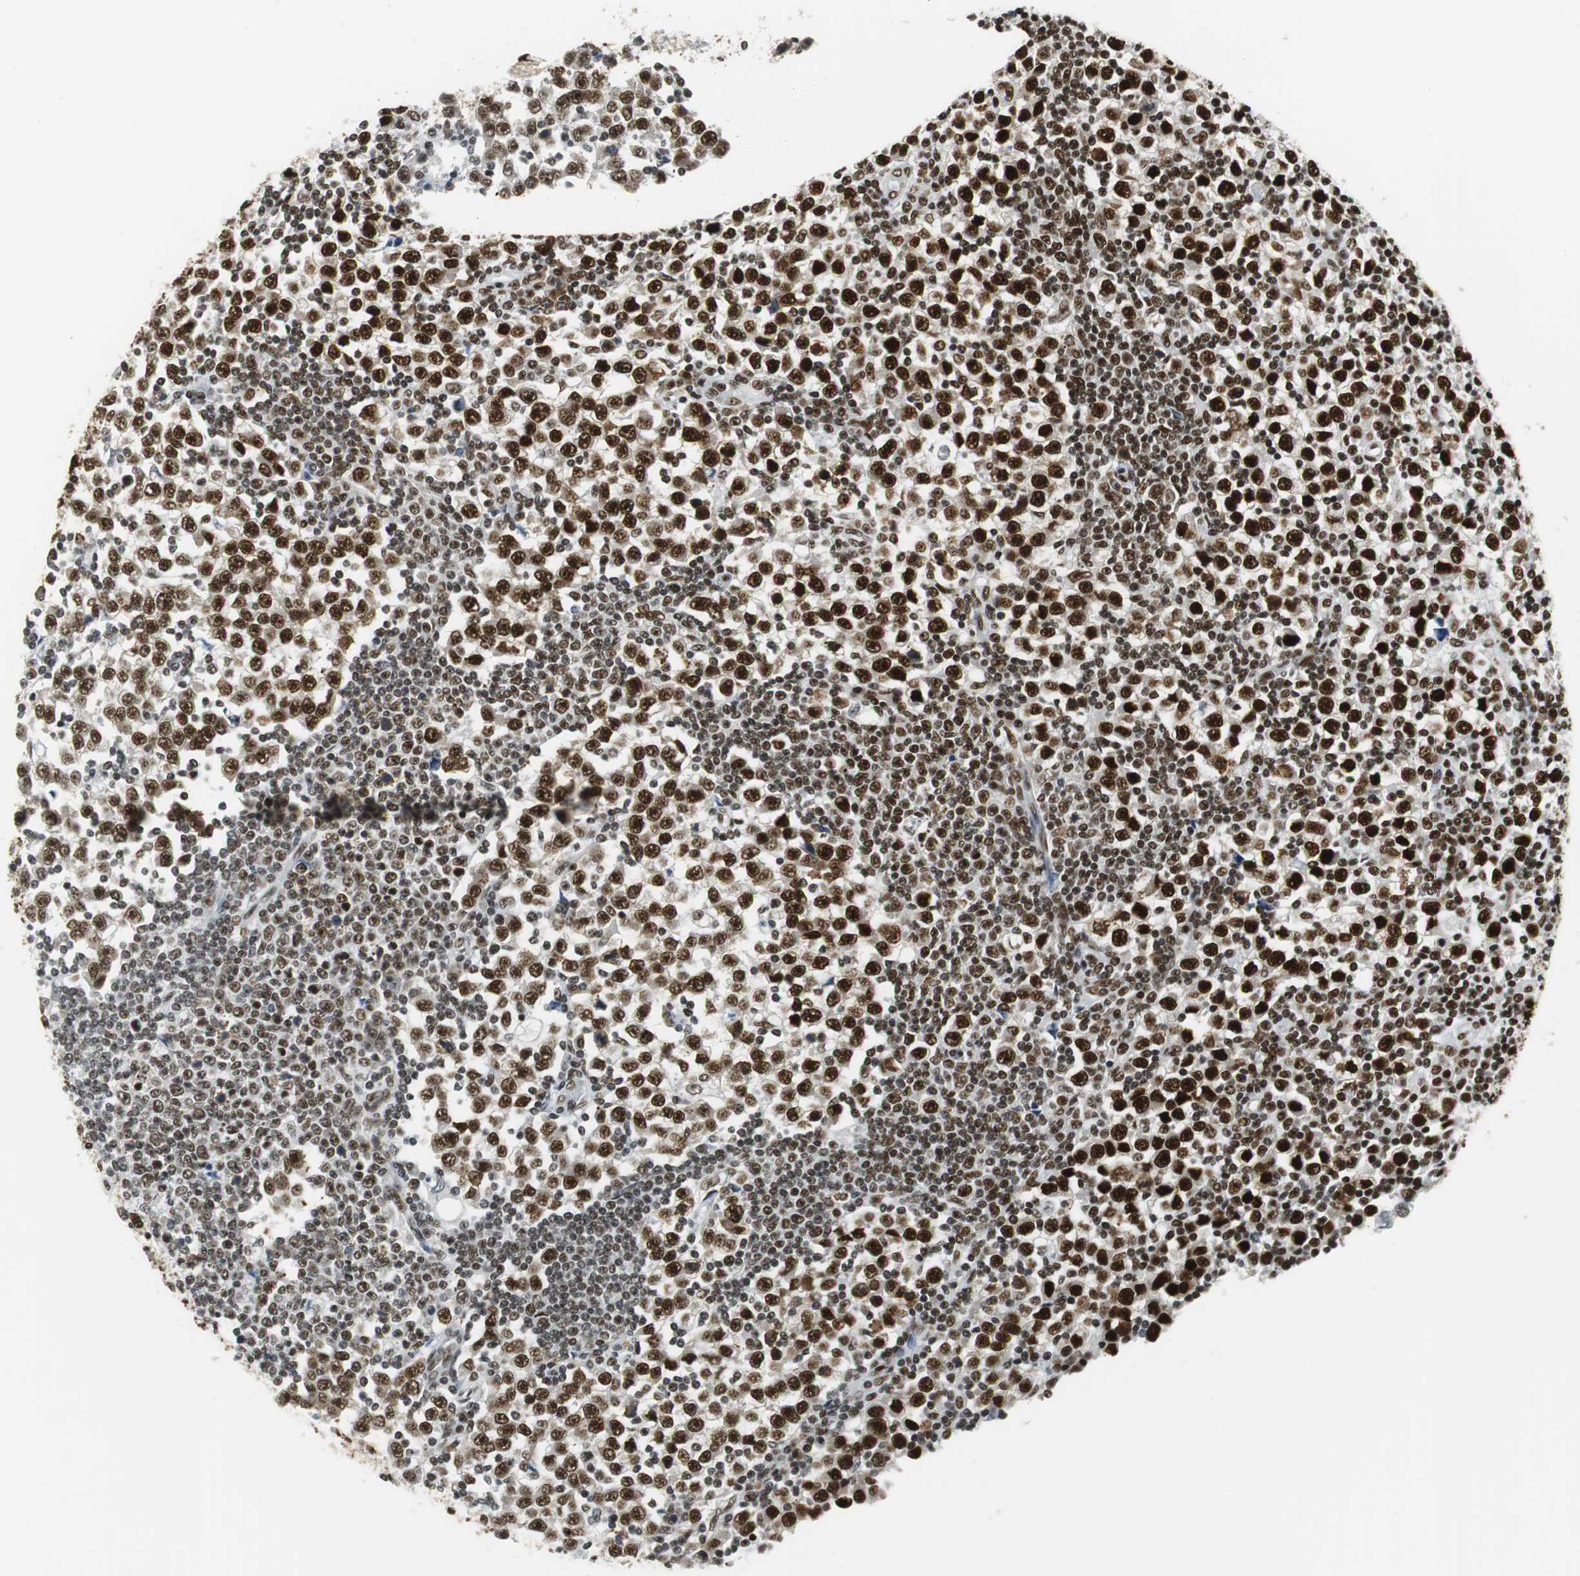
{"staining": {"intensity": "strong", "quantity": ">75%", "location": "cytoplasmic/membranous,nuclear"}, "tissue": "testis cancer", "cell_type": "Tumor cells", "image_type": "cancer", "snomed": [{"axis": "morphology", "description": "Seminoma, NOS"}, {"axis": "topography", "description": "Testis"}], "caption": "Tumor cells reveal high levels of strong cytoplasmic/membranous and nuclear staining in about >75% of cells in seminoma (testis).", "gene": "PRKDC", "patient": {"sex": "male", "age": 65}}